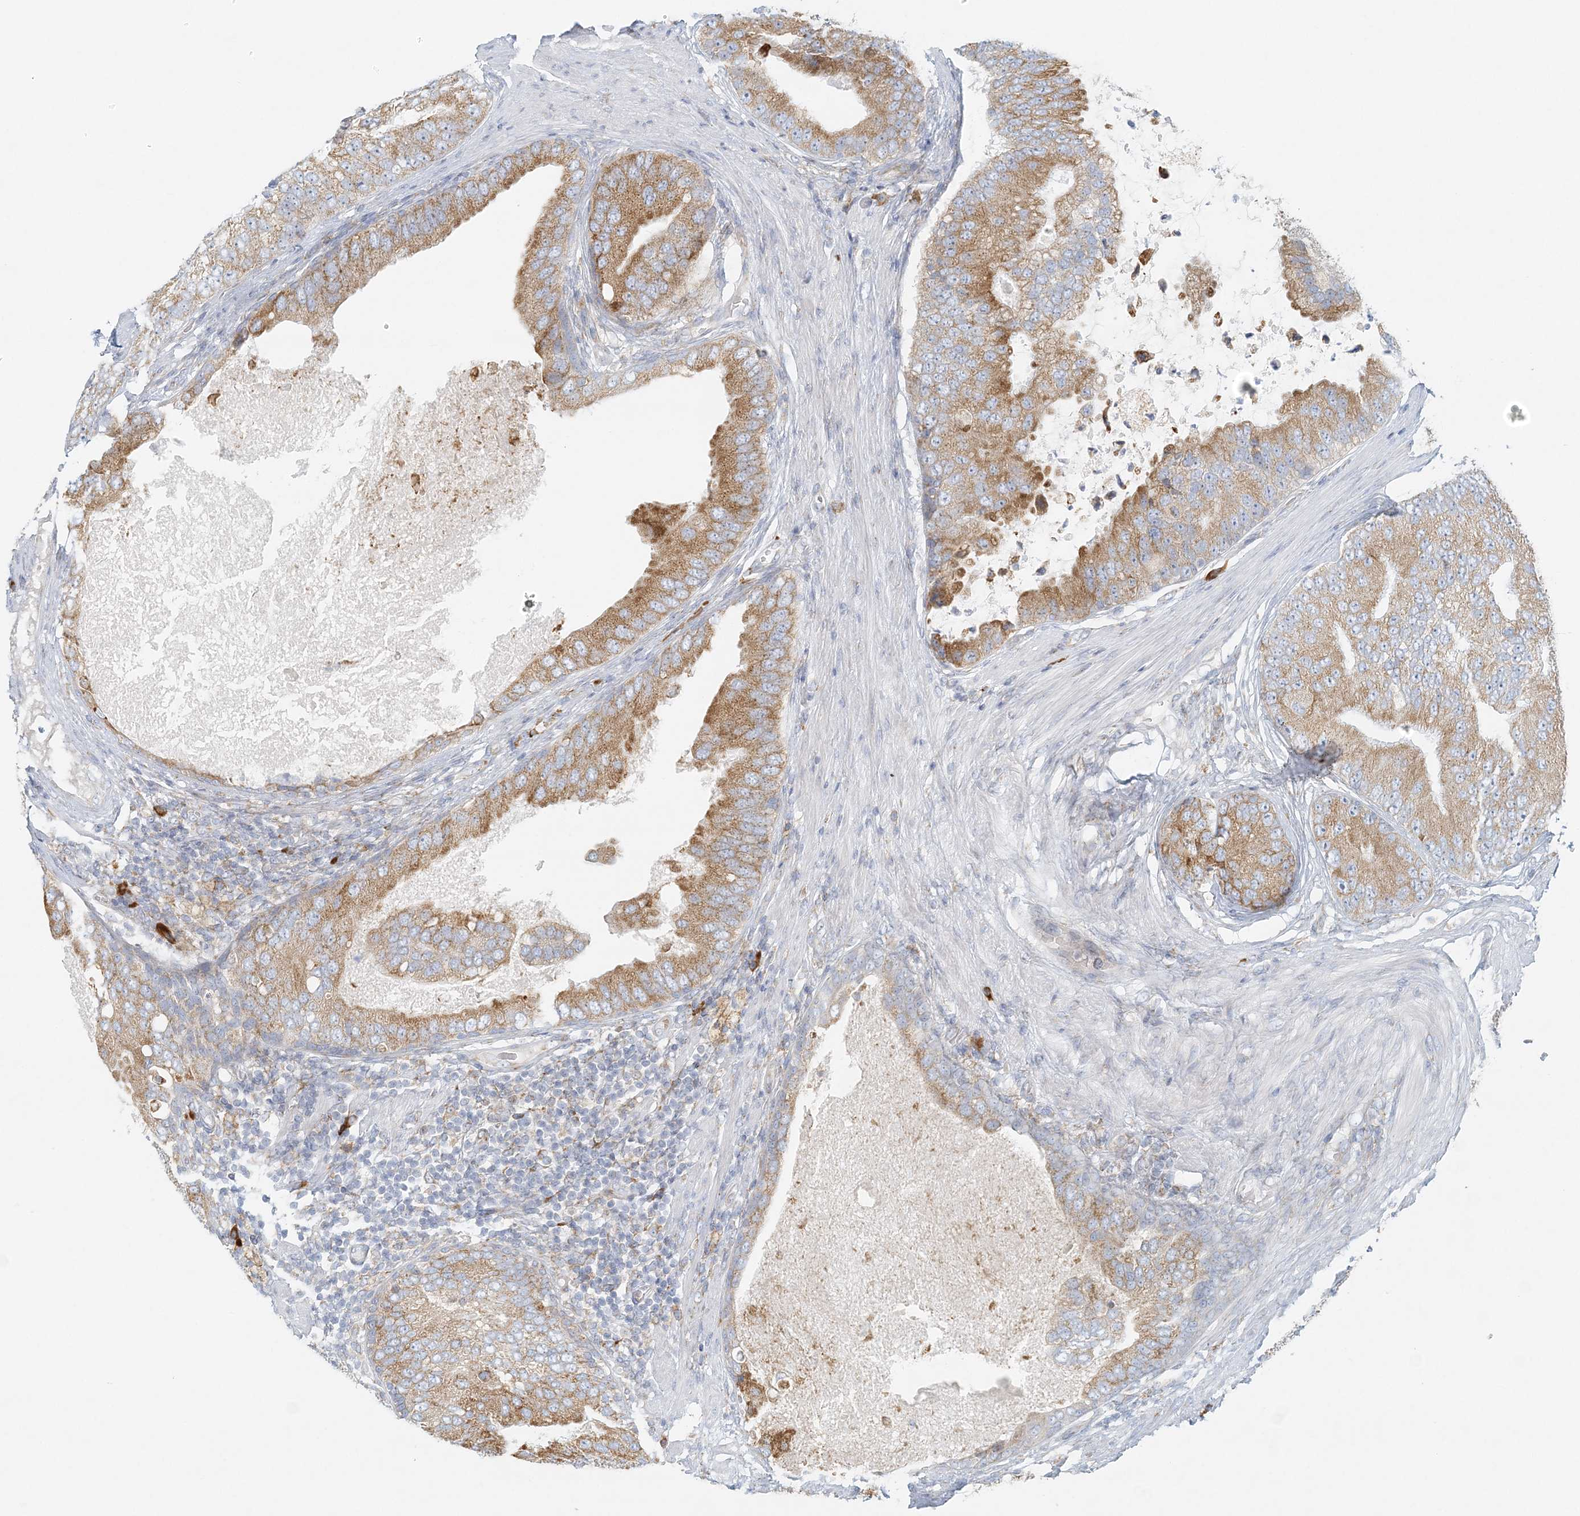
{"staining": {"intensity": "moderate", "quantity": ">75%", "location": "cytoplasmic/membranous"}, "tissue": "prostate cancer", "cell_type": "Tumor cells", "image_type": "cancer", "snomed": [{"axis": "morphology", "description": "Adenocarcinoma, High grade"}, {"axis": "topography", "description": "Prostate"}], "caption": "A high-resolution image shows immunohistochemistry (IHC) staining of prostate cancer (high-grade adenocarcinoma), which displays moderate cytoplasmic/membranous positivity in about >75% of tumor cells.", "gene": "STK11IP", "patient": {"sex": "male", "age": 70}}